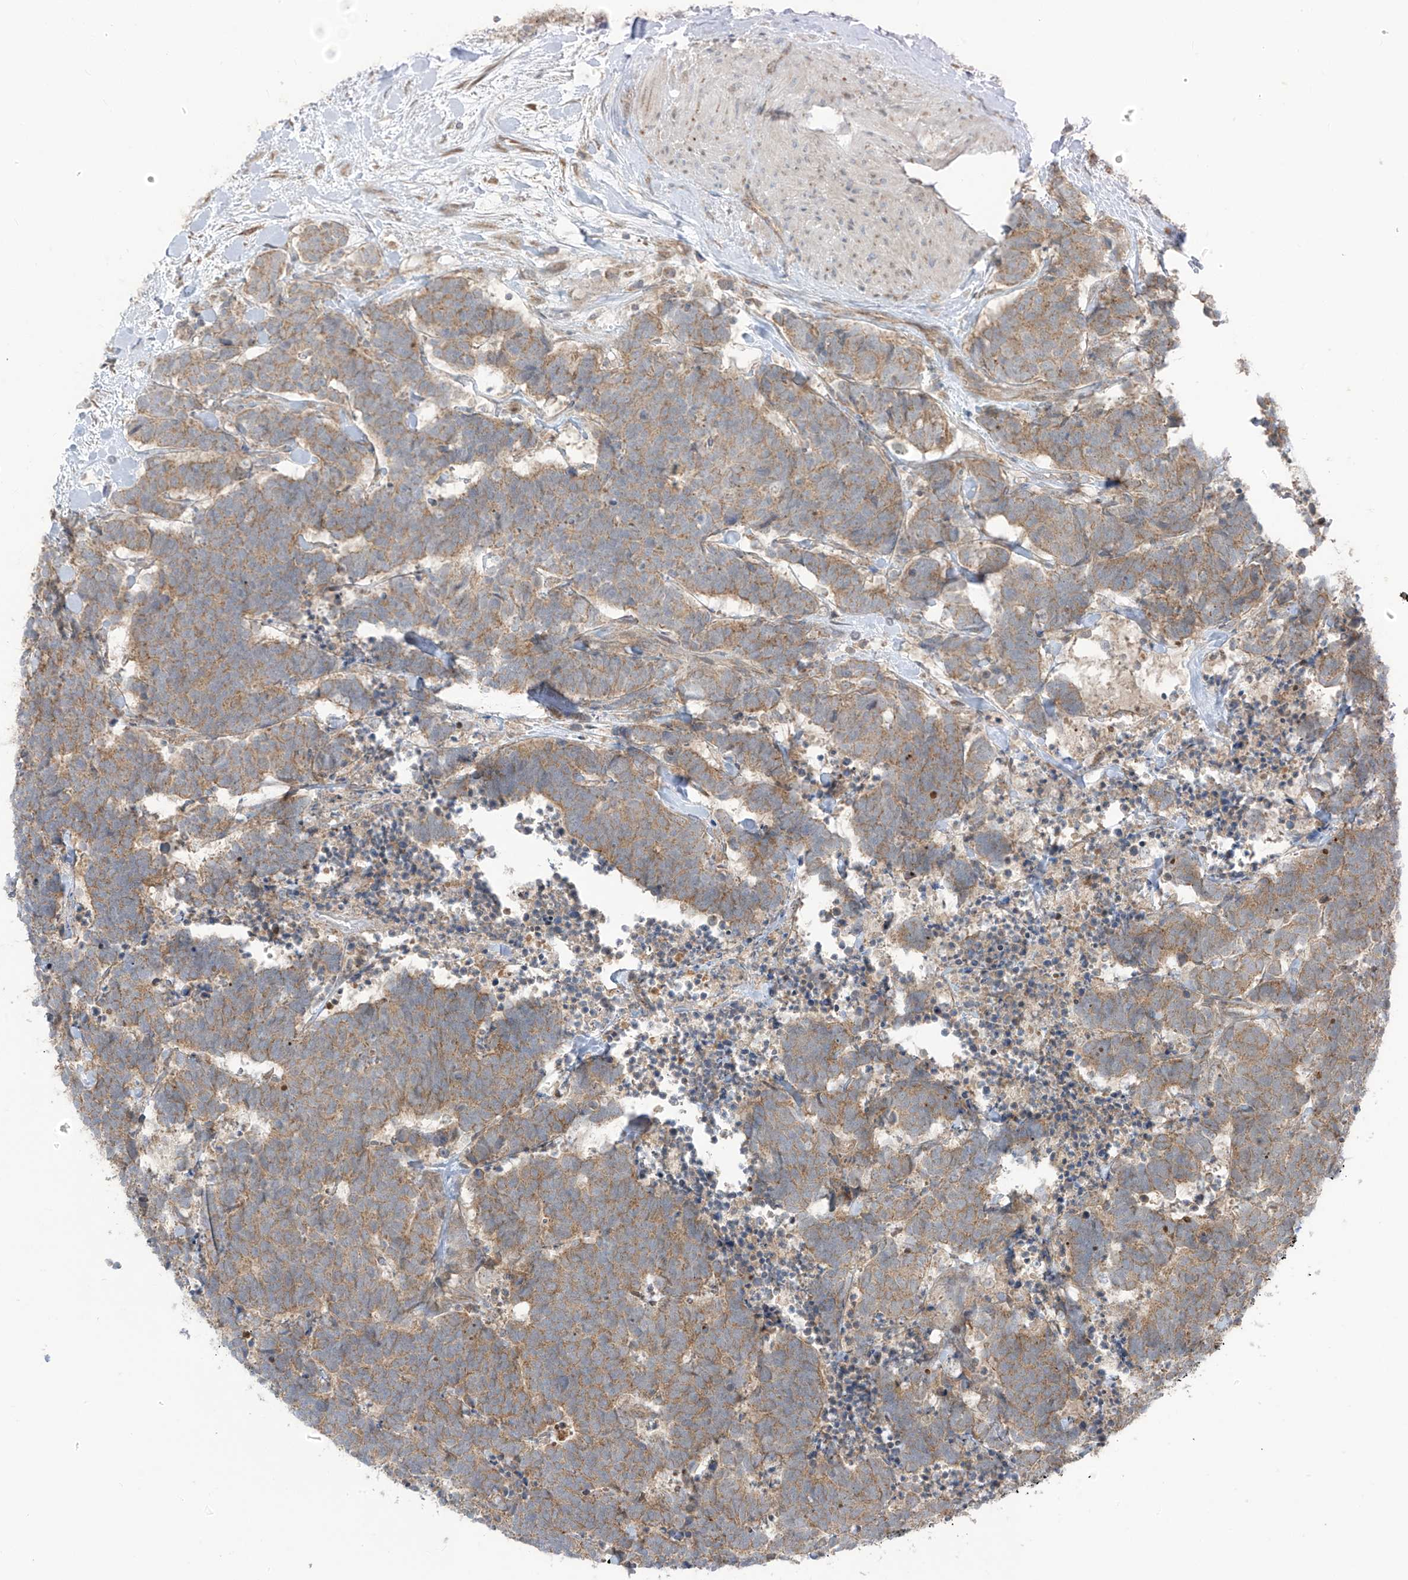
{"staining": {"intensity": "moderate", "quantity": ">75%", "location": "cytoplasmic/membranous"}, "tissue": "carcinoid", "cell_type": "Tumor cells", "image_type": "cancer", "snomed": [{"axis": "morphology", "description": "Carcinoma, NOS"}, {"axis": "morphology", "description": "Carcinoid, malignant, NOS"}, {"axis": "topography", "description": "Urinary bladder"}], "caption": "Protein expression analysis of carcinoid (malignant) shows moderate cytoplasmic/membranous expression in approximately >75% of tumor cells.", "gene": "PDE11A", "patient": {"sex": "male", "age": 57}}